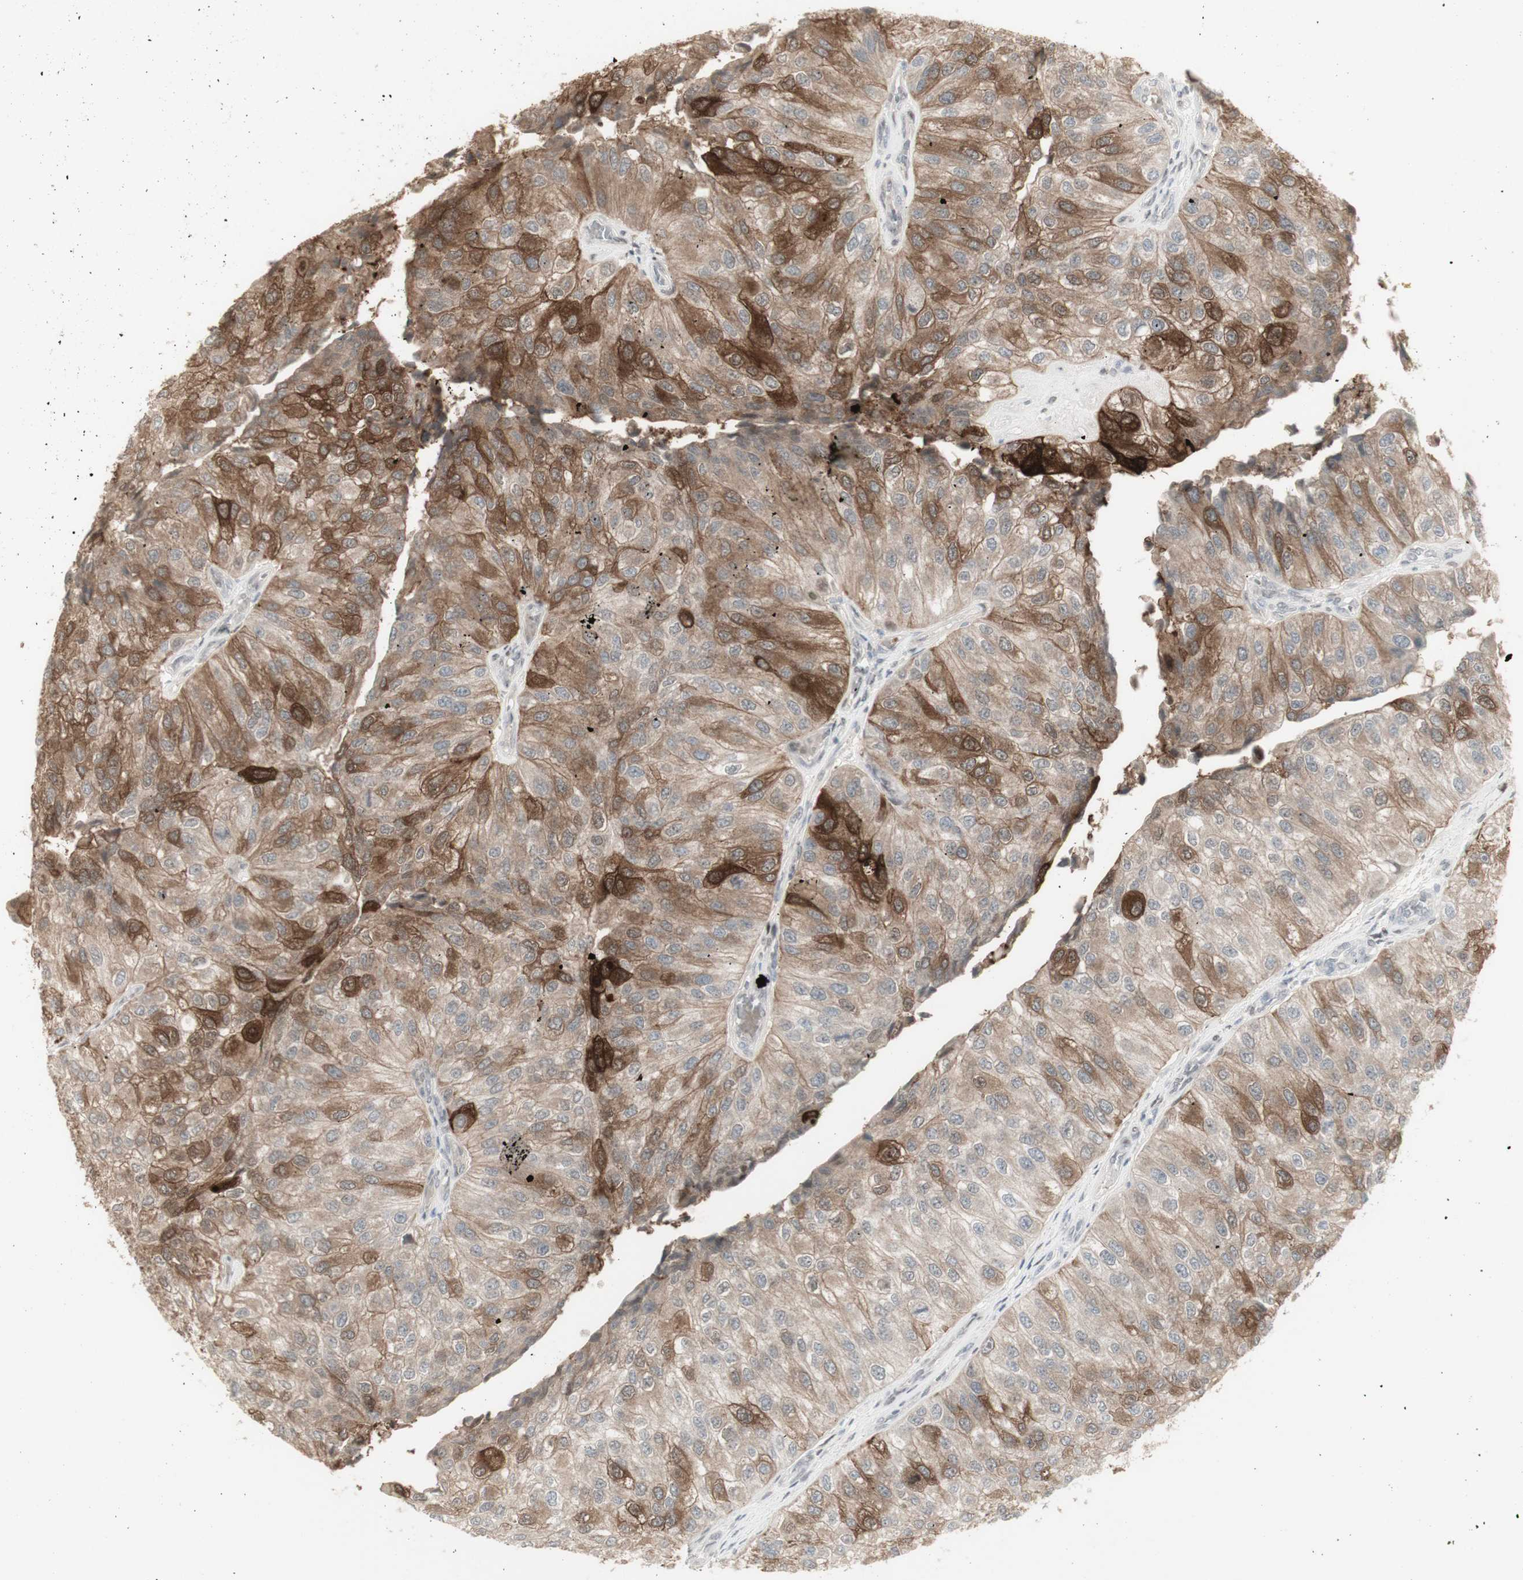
{"staining": {"intensity": "strong", "quantity": ">75%", "location": "cytoplasmic/membranous"}, "tissue": "urothelial cancer", "cell_type": "Tumor cells", "image_type": "cancer", "snomed": [{"axis": "morphology", "description": "Urothelial carcinoma, High grade"}, {"axis": "topography", "description": "Kidney"}, {"axis": "topography", "description": "Urinary bladder"}], "caption": "This is an image of immunohistochemistry staining of urothelial carcinoma (high-grade), which shows strong expression in the cytoplasmic/membranous of tumor cells.", "gene": "C1orf116", "patient": {"sex": "male", "age": 77}}